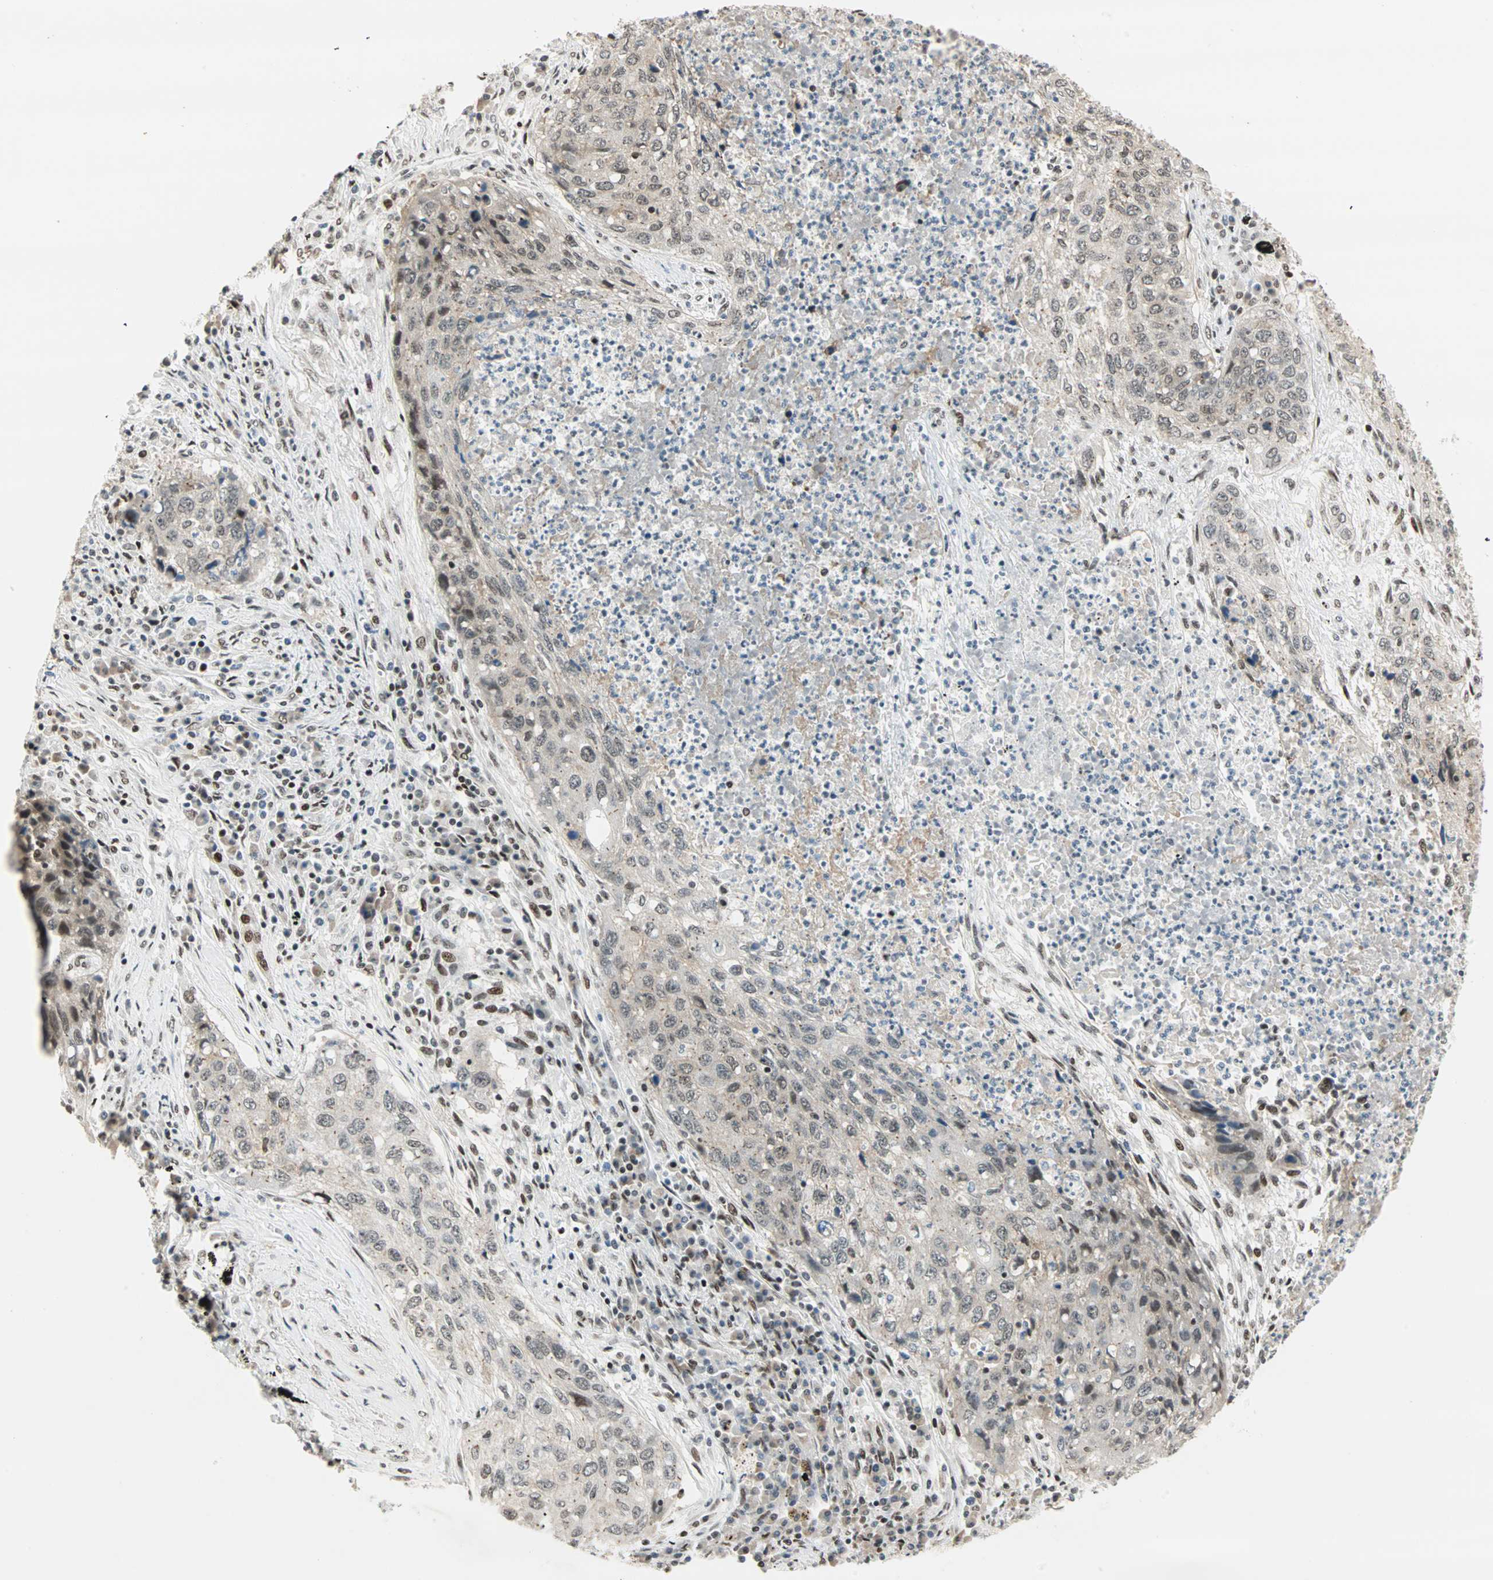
{"staining": {"intensity": "negative", "quantity": "none", "location": "none"}, "tissue": "lung cancer", "cell_type": "Tumor cells", "image_type": "cancer", "snomed": [{"axis": "morphology", "description": "Squamous cell carcinoma, NOS"}, {"axis": "topography", "description": "Lung"}], "caption": "High magnification brightfield microscopy of squamous cell carcinoma (lung) stained with DAB (brown) and counterstained with hematoxylin (blue): tumor cells show no significant staining.", "gene": "BLM", "patient": {"sex": "female", "age": 63}}